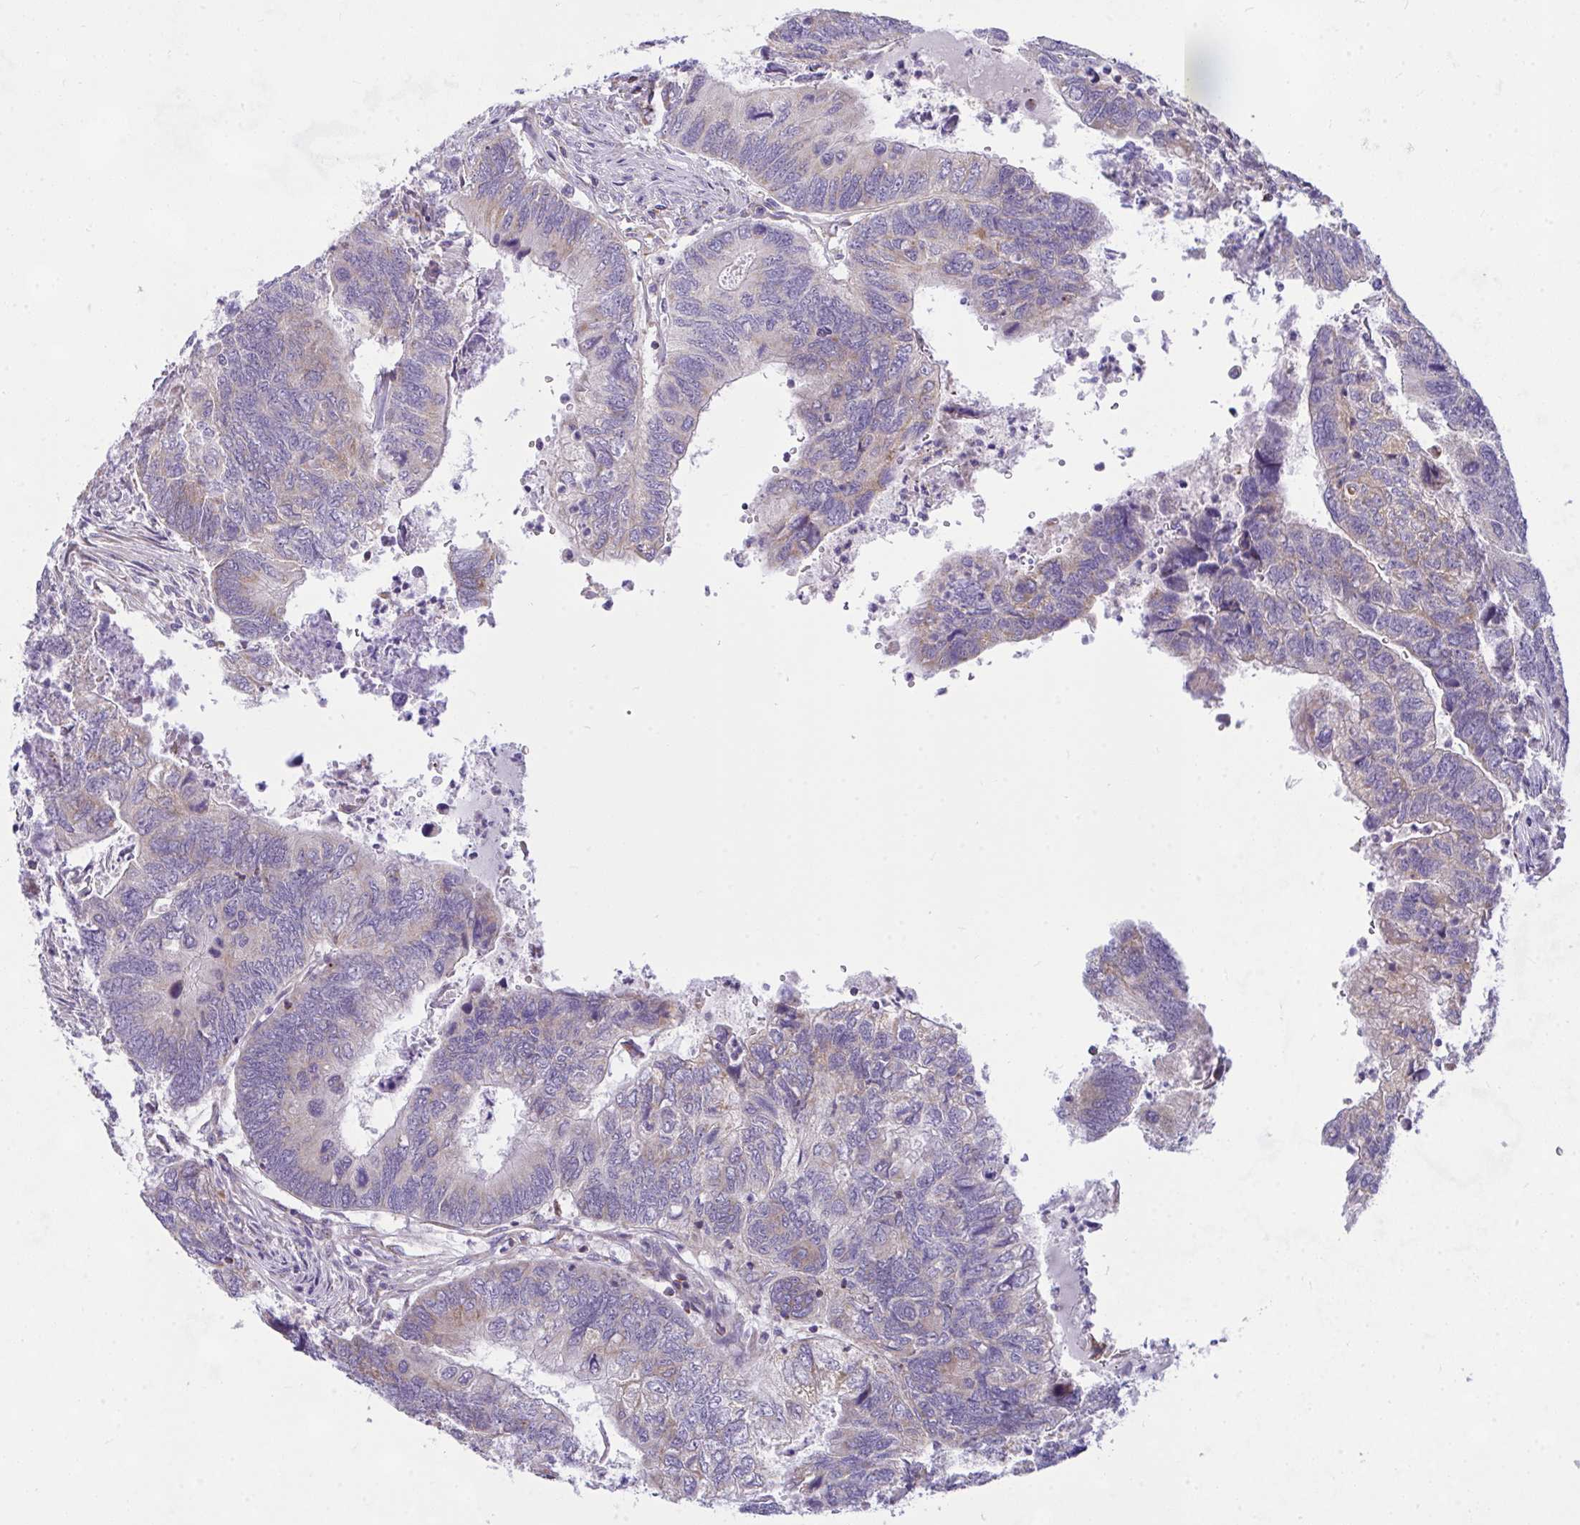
{"staining": {"intensity": "weak", "quantity": "25%-75%", "location": "cytoplasmic/membranous"}, "tissue": "colorectal cancer", "cell_type": "Tumor cells", "image_type": "cancer", "snomed": [{"axis": "morphology", "description": "Adenocarcinoma, NOS"}, {"axis": "topography", "description": "Colon"}], "caption": "A brown stain shows weak cytoplasmic/membranous positivity of a protein in colorectal cancer tumor cells.", "gene": "CEP63", "patient": {"sex": "female", "age": 67}}